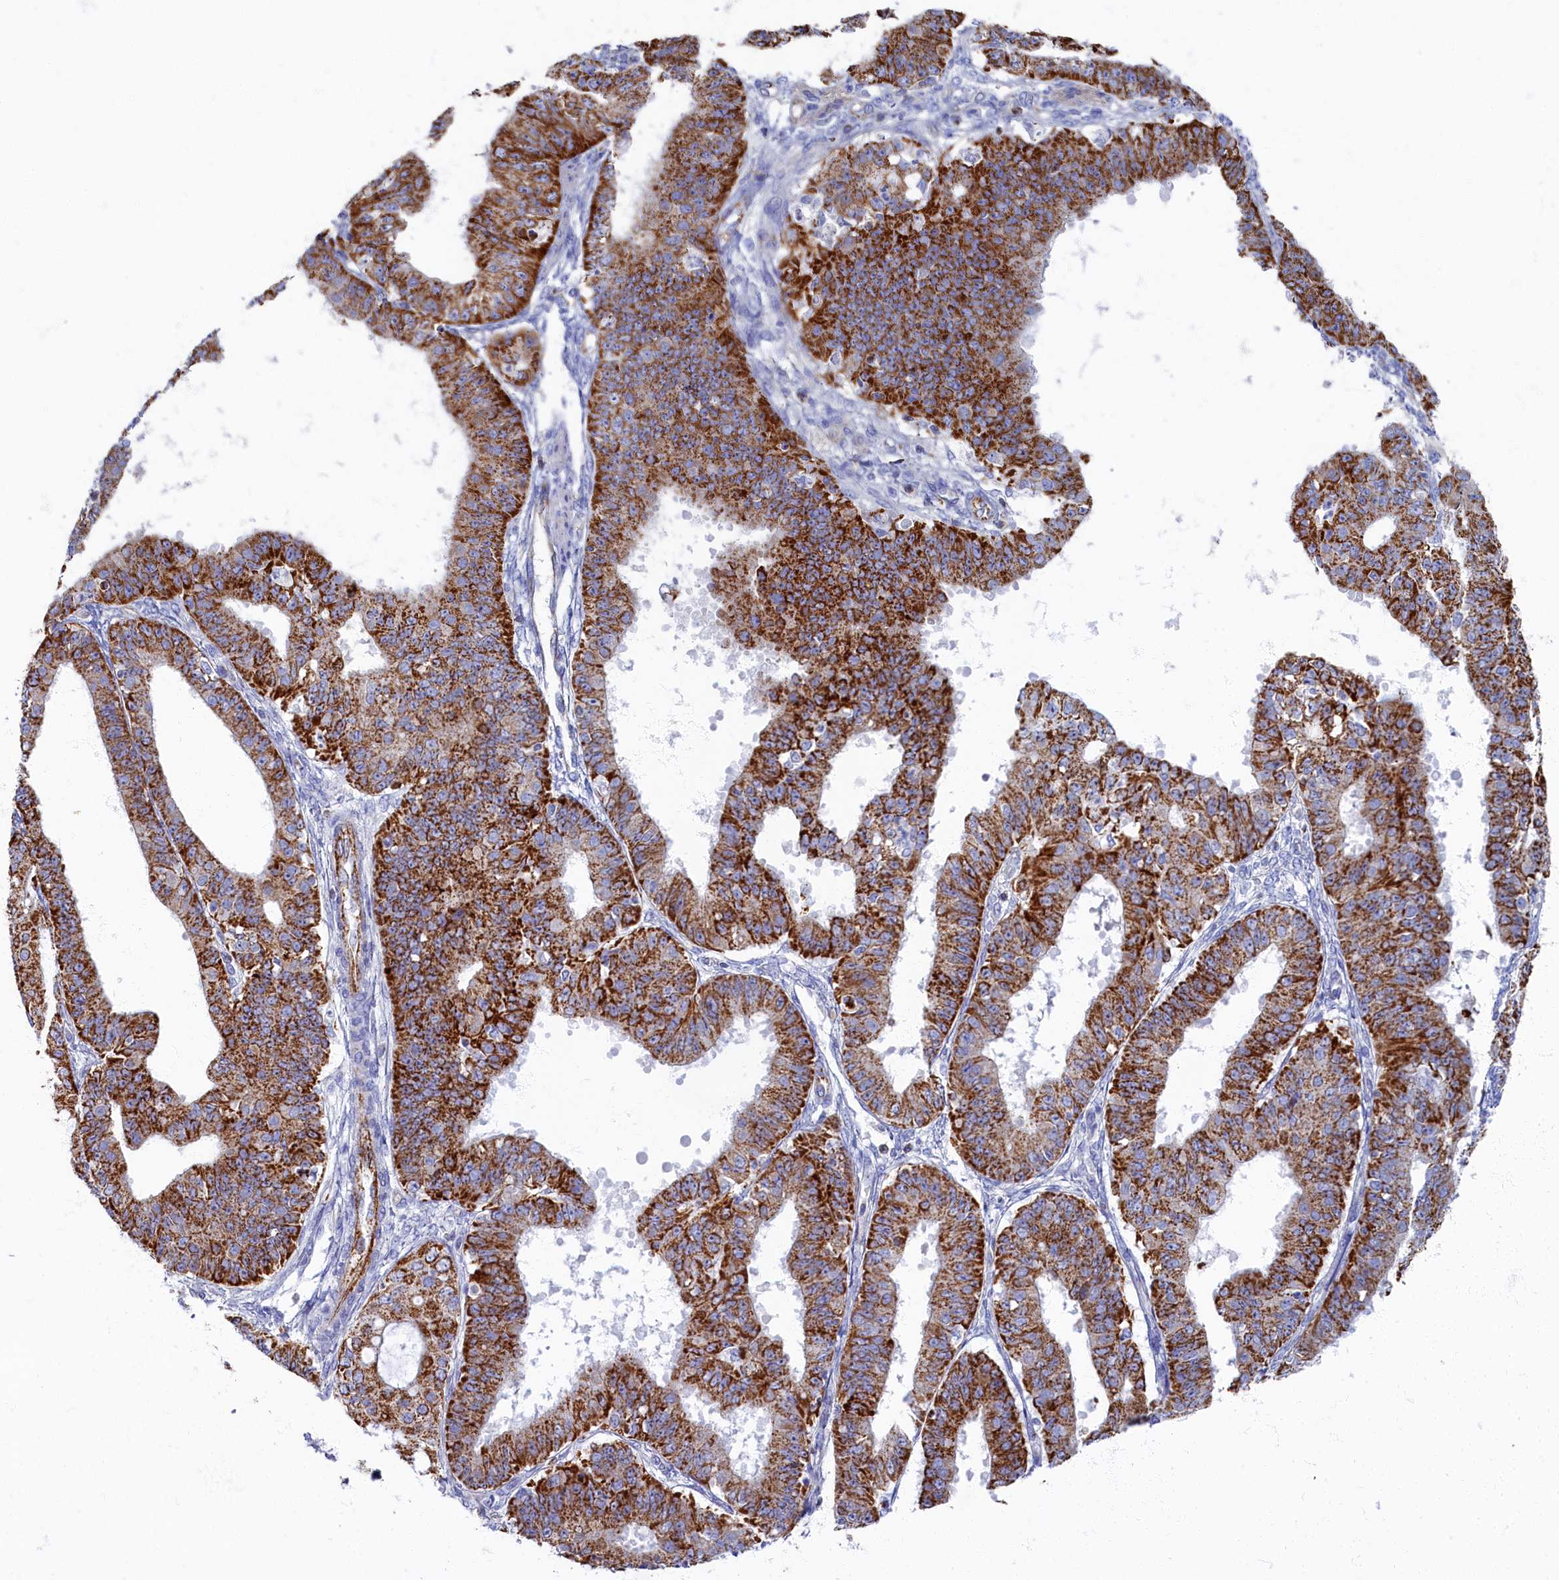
{"staining": {"intensity": "strong", "quantity": ">75%", "location": "cytoplasmic/membranous"}, "tissue": "ovarian cancer", "cell_type": "Tumor cells", "image_type": "cancer", "snomed": [{"axis": "morphology", "description": "Carcinoma, endometroid"}, {"axis": "topography", "description": "Appendix"}, {"axis": "topography", "description": "Ovary"}], "caption": "IHC staining of ovarian cancer, which reveals high levels of strong cytoplasmic/membranous expression in about >75% of tumor cells indicating strong cytoplasmic/membranous protein positivity. The staining was performed using DAB (3,3'-diaminobenzidine) (brown) for protein detection and nuclei were counterstained in hematoxylin (blue).", "gene": "OCIAD2", "patient": {"sex": "female", "age": 42}}